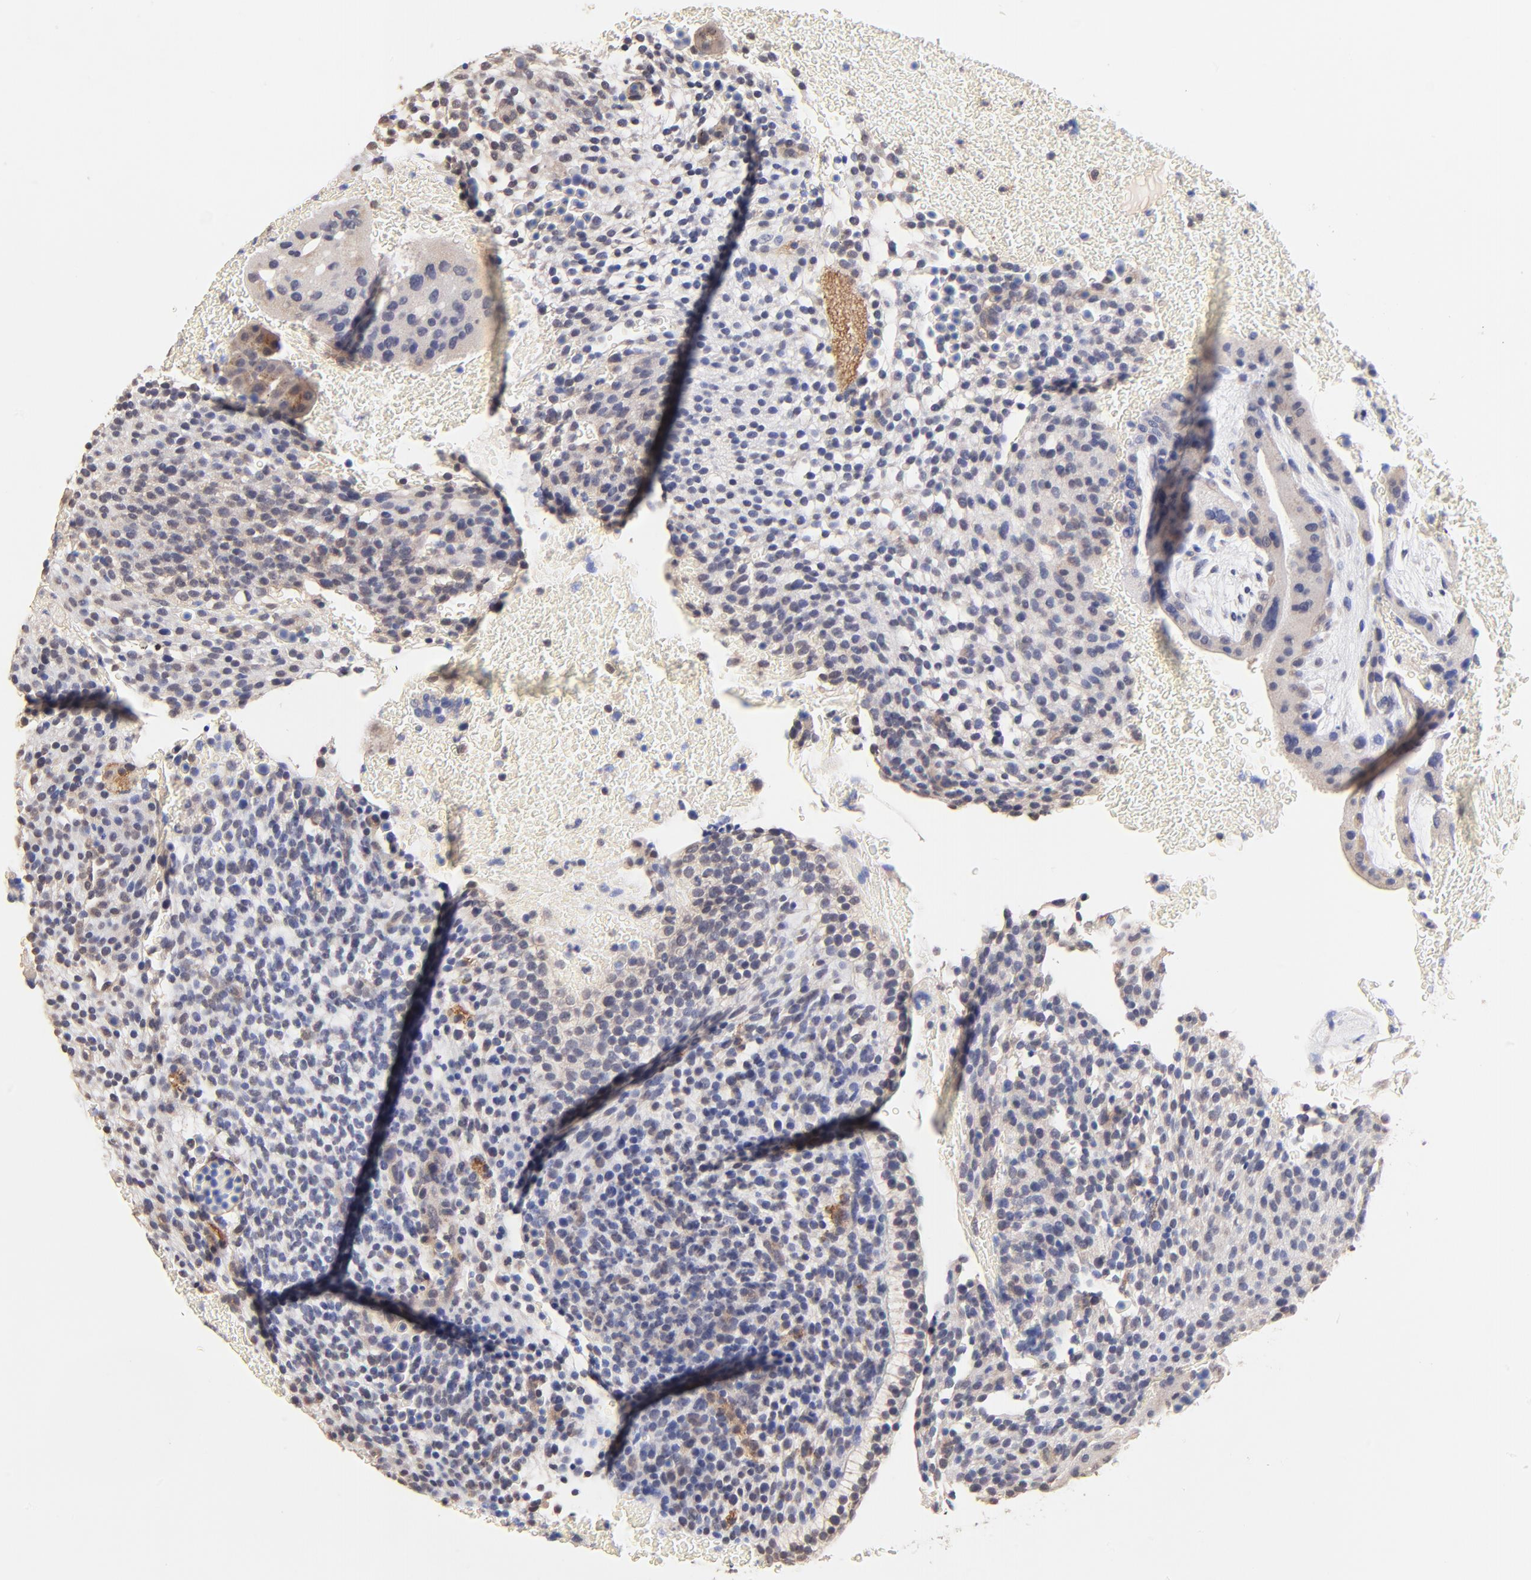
{"staining": {"intensity": "negative", "quantity": "none", "location": "none"}, "tissue": "placenta", "cell_type": "Decidual cells", "image_type": "normal", "snomed": [{"axis": "morphology", "description": "Normal tissue, NOS"}, {"axis": "topography", "description": "Placenta"}], "caption": "Immunohistochemistry (IHC) of benign human placenta displays no expression in decidual cells. (Brightfield microscopy of DAB immunohistochemistry (IHC) at high magnification).", "gene": "RIBC2", "patient": {"sex": "female", "age": 19}}